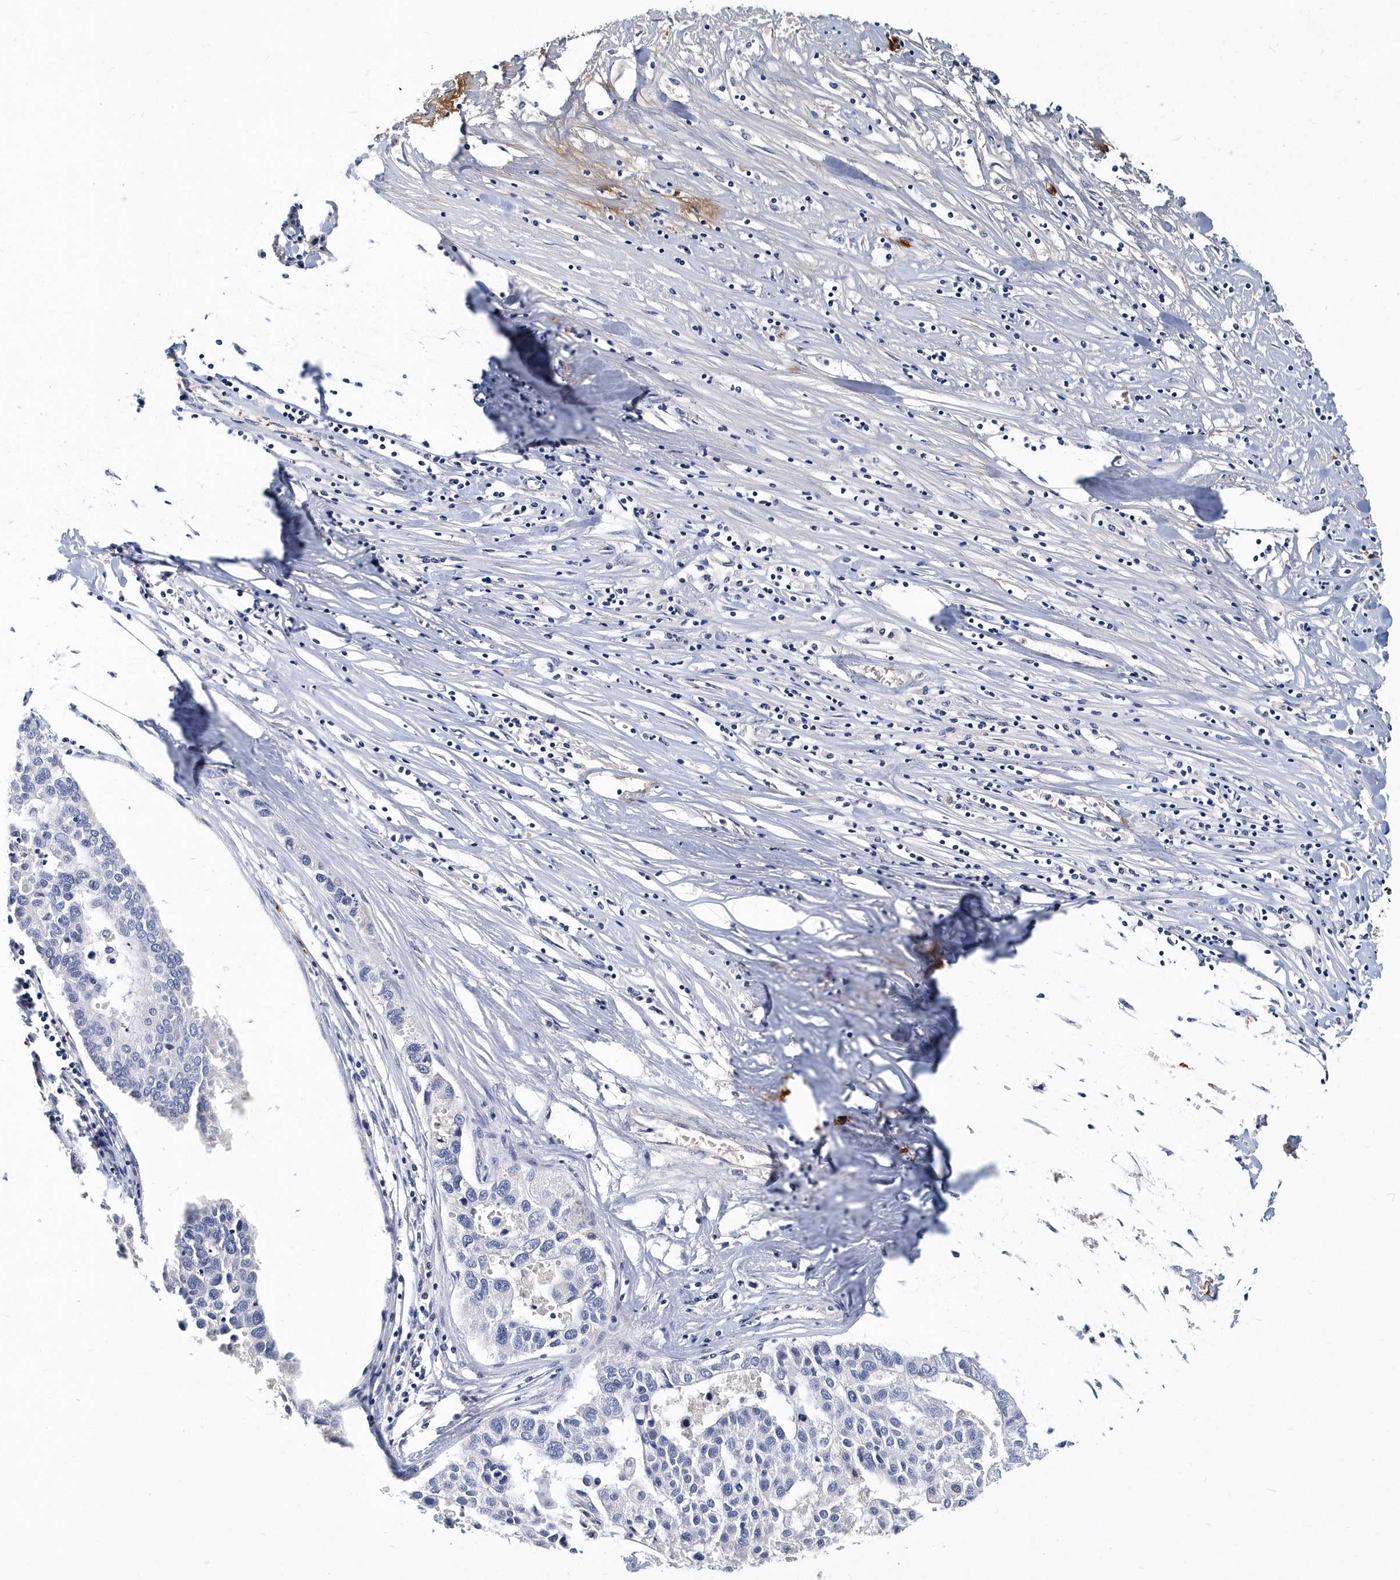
{"staining": {"intensity": "negative", "quantity": "none", "location": "none"}, "tissue": "pancreatic cancer", "cell_type": "Tumor cells", "image_type": "cancer", "snomed": [{"axis": "morphology", "description": "Adenocarcinoma, NOS"}, {"axis": "topography", "description": "Pancreas"}], "caption": "Immunohistochemistry of pancreatic adenocarcinoma shows no staining in tumor cells. (DAB IHC visualized using brightfield microscopy, high magnification).", "gene": "ITGA2B", "patient": {"sex": "female", "age": 61}}